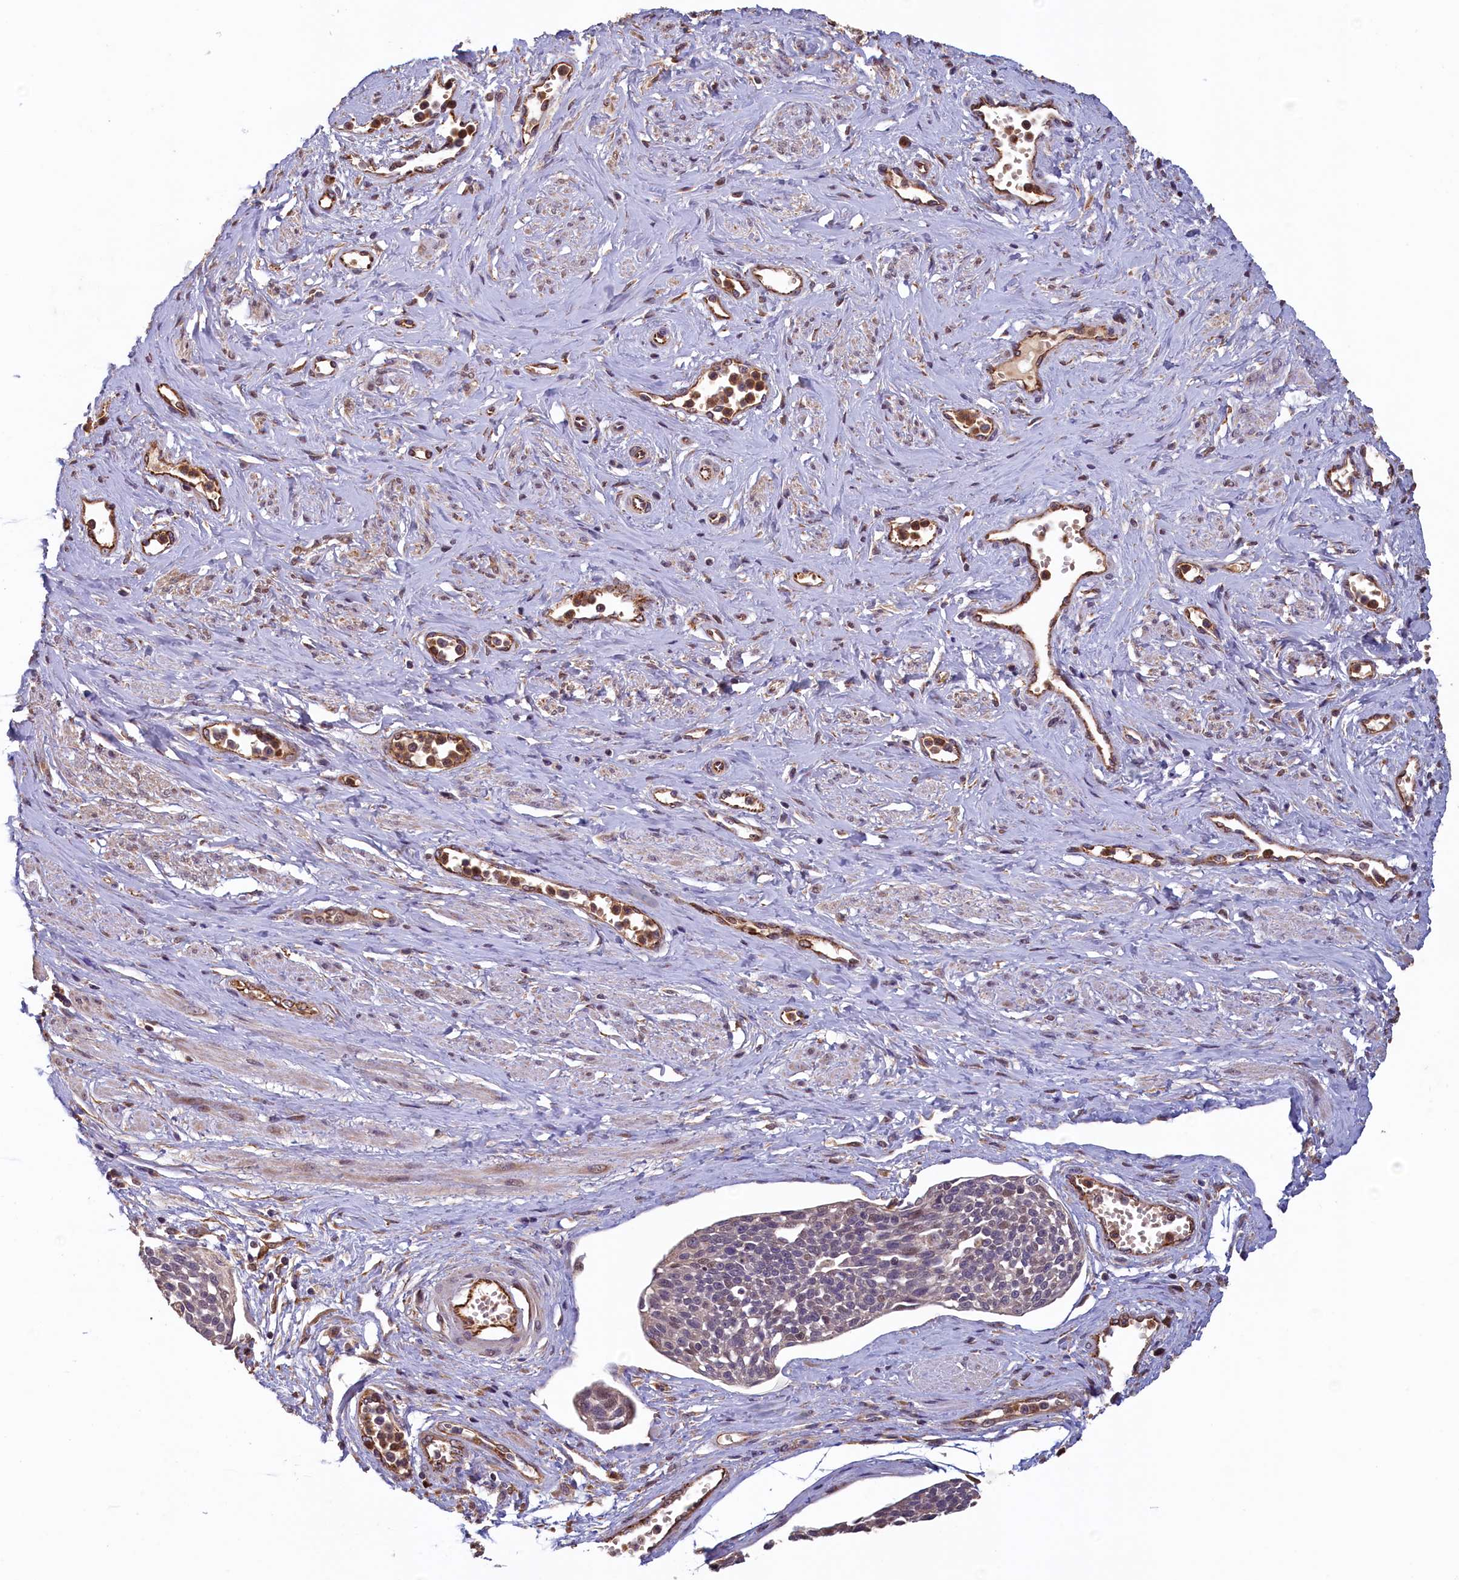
{"staining": {"intensity": "negative", "quantity": "none", "location": "none"}, "tissue": "cervical cancer", "cell_type": "Tumor cells", "image_type": "cancer", "snomed": [{"axis": "morphology", "description": "Squamous cell carcinoma, NOS"}, {"axis": "topography", "description": "Cervix"}], "caption": "Image shows no significant protein staining in tumor cells of cervical cancer. (Immunohistochemistry (ihc), brightfield microscopy, high magnification).", "gene": "ACSBG1", "patient": {"sex": "female", "age": 34}}